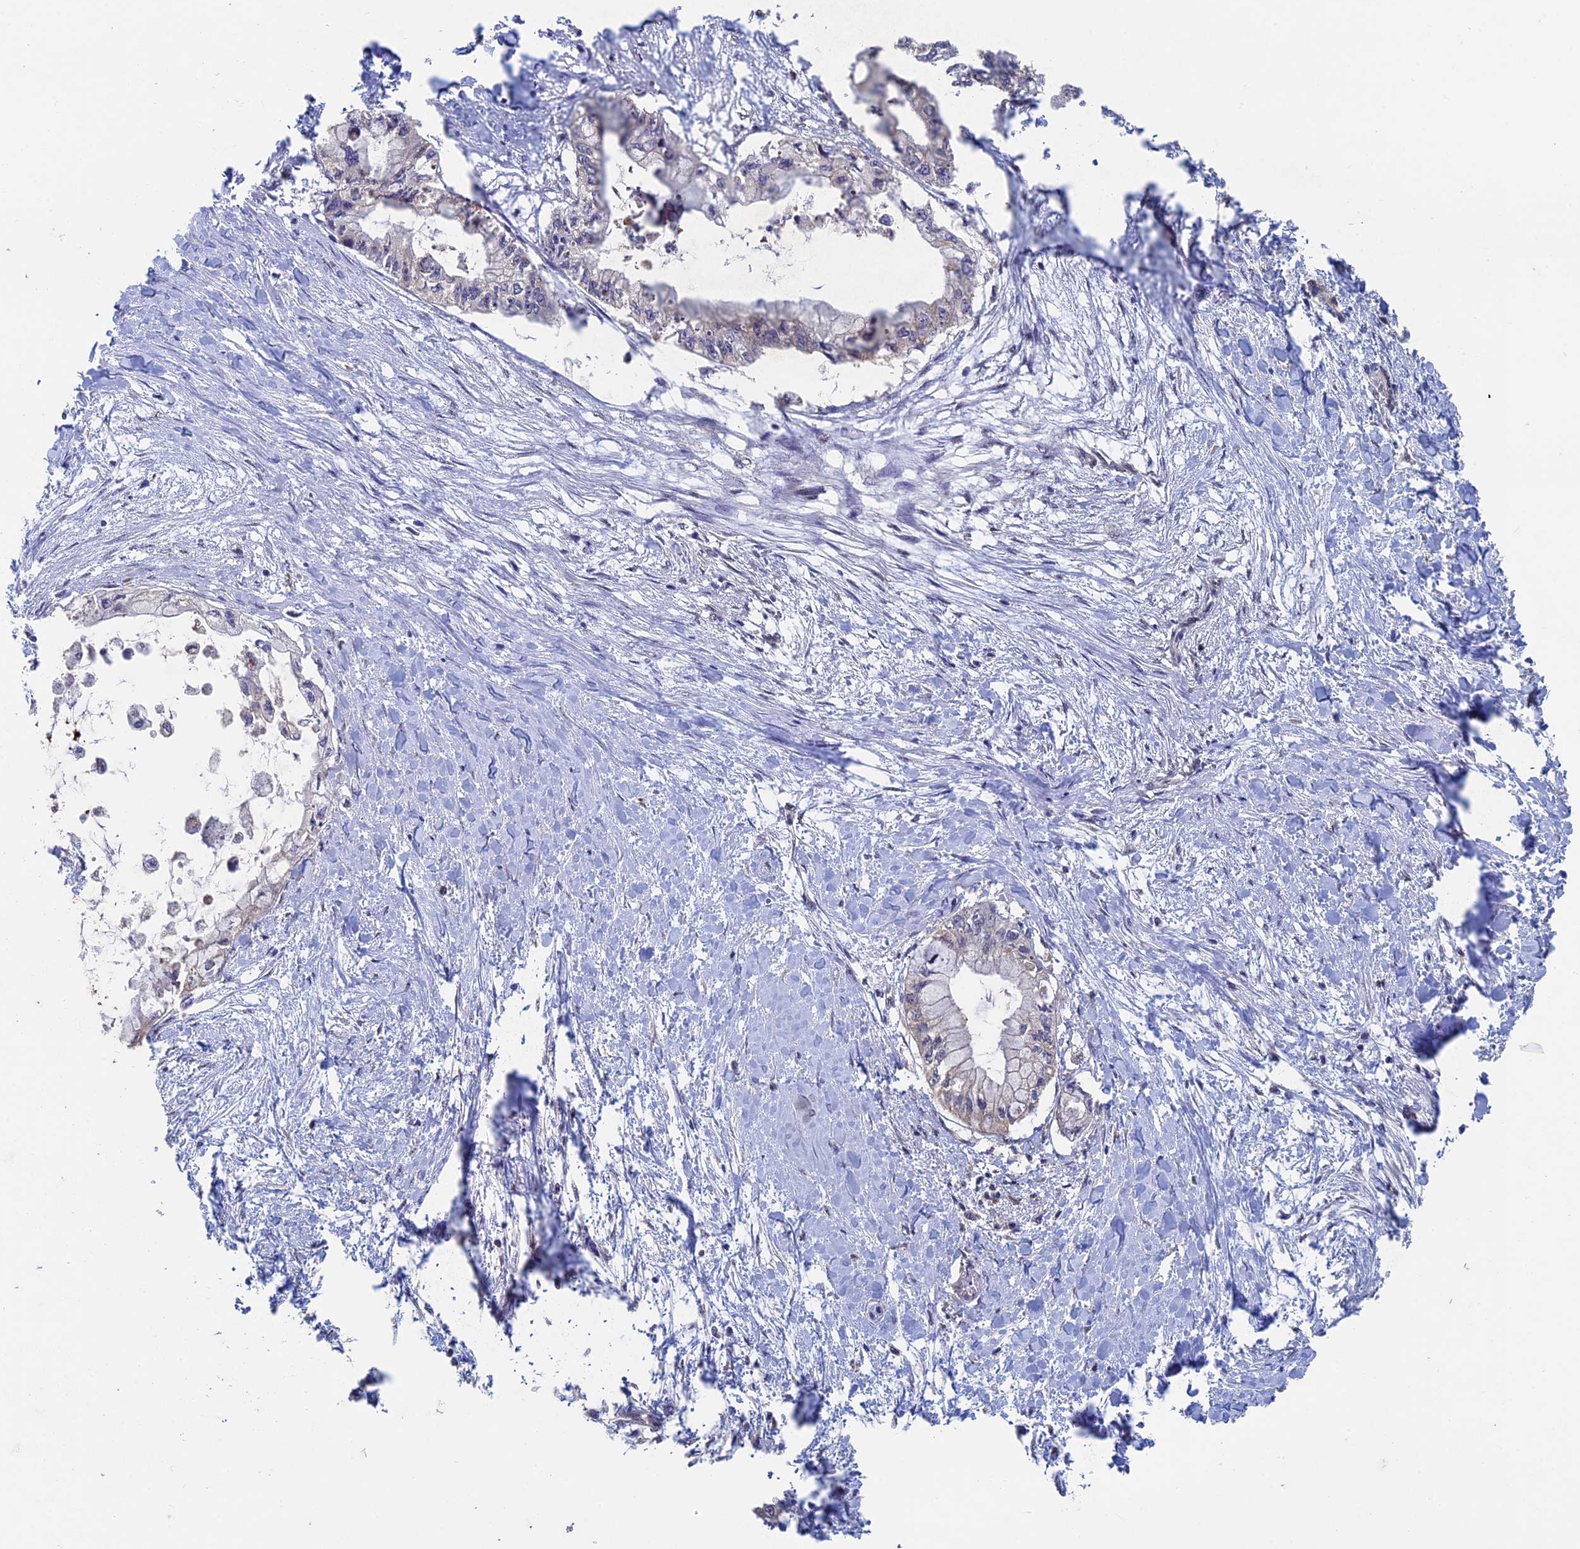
{"staining": {"intensity": "negative", "quantity": "none", "location": "none"}, "tissue": "pancreatic cancer", "cell_type": "Tumor cells", "image_type": "cancer", "snomed": [{"axis": "morphology", "description": "Adenocarcinoma, NOS"}, {"axis": "topography", "description": "Pancreas"}], "caption": "The image reveals no staining of tumor cells in pancreatic cancer (adenocarcinoma).", "gene": "KIAA1328", "patient": {"sex": "male", "age": 48}}